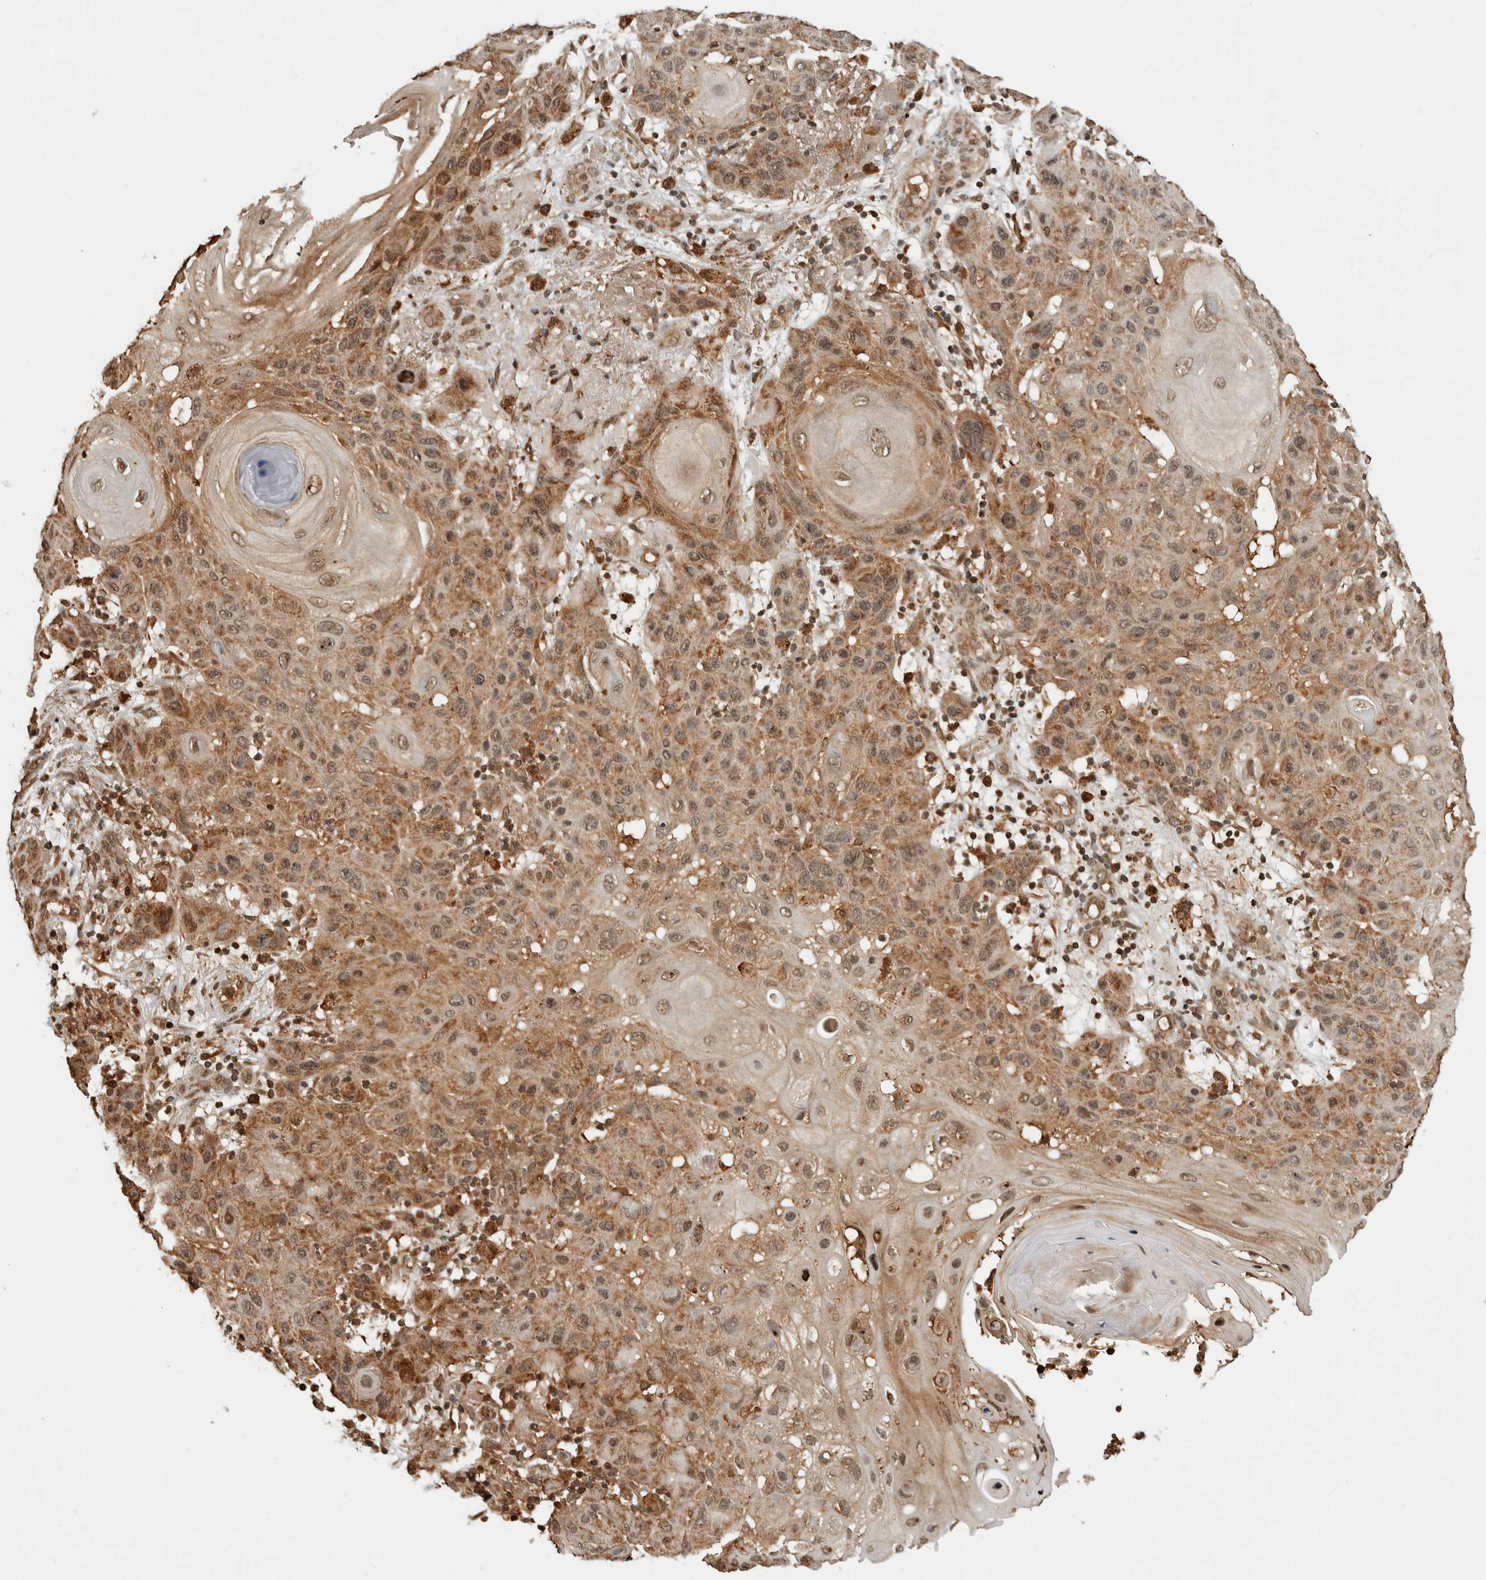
{"staining": {"intensity": "moderate", "quantity": ">75%", "location": "cytoplasmic/membranous,nuclear"}, "tissue": "skin cancer", "cell_type": "Tumor cells", "image_type": "cancer", "snomed": [{"axis": "morphology", "description": "Normal tissue, NOS"}, {"axis": "morphology", "description": "Squamous cell carcinoma, NOS"}, {"axis": "topography", "description": "Skin"}], "caption": "Squamous cell carcinoma (skin) stained with IHC reveals moderate cytoplasmic/membranous and nuclear expression in about >75% of tumor cells.", "gene": "BMP2K", "patient": {"sex": "female", "age": 96}}